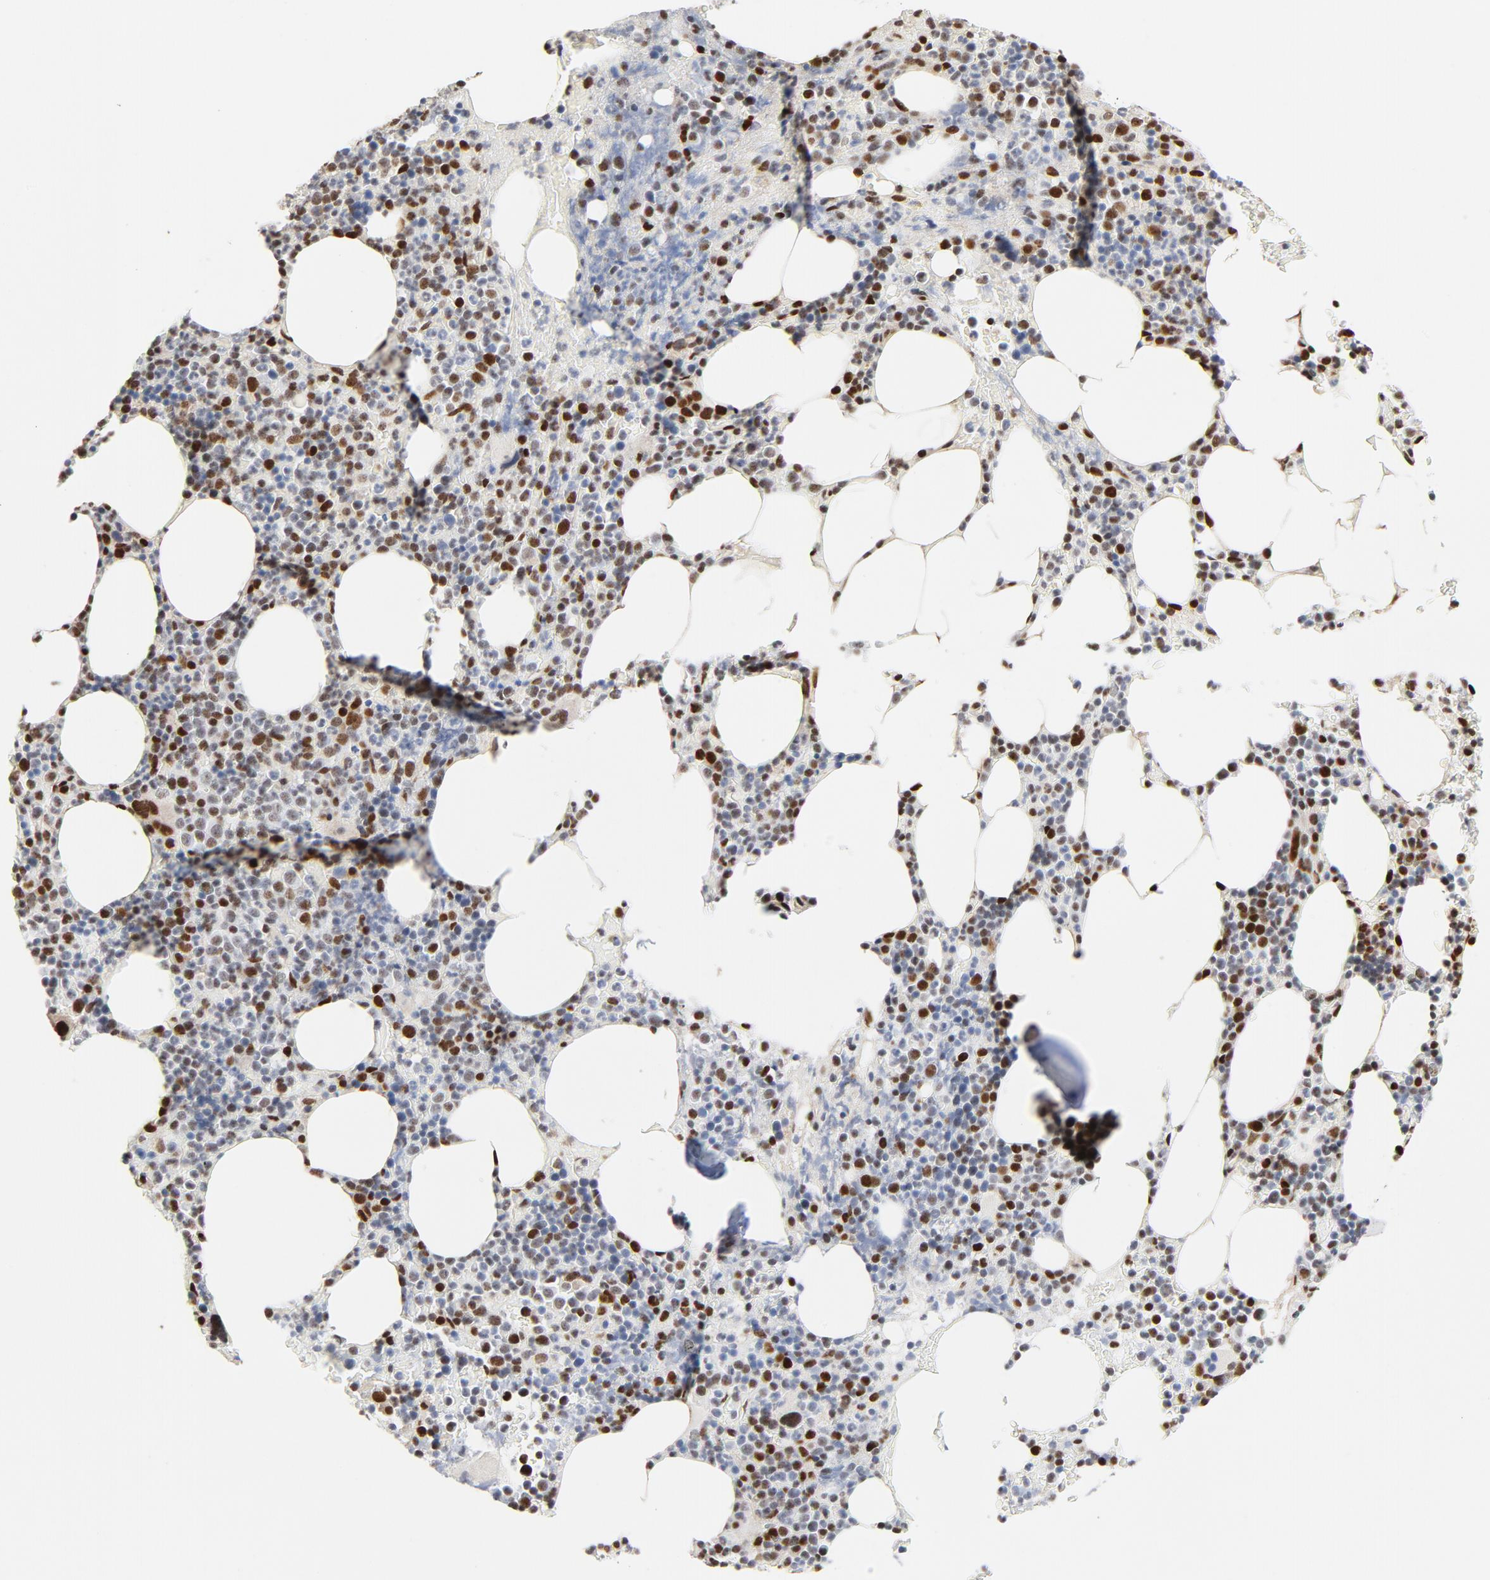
{"staining": {"intensity": "strong", "quantity": "25%-75%", "location": "nuclear"}, "tissue": "bone marrow", "cell_type": "Hematopoietic cells", "image_type": "normal", "snomed": [{"axis": "morphology", "description": "Normal tissue, NOS"}, {"axis": "topography", "description": "Bone marrow"}], "caption": "A histopathology image of bone marrow stained for a protein demonstrates strong nuclear brown staining in hematopoietic cells.", "gene": "GTF2I", "patient": {"sex": "female", "age": 66}}